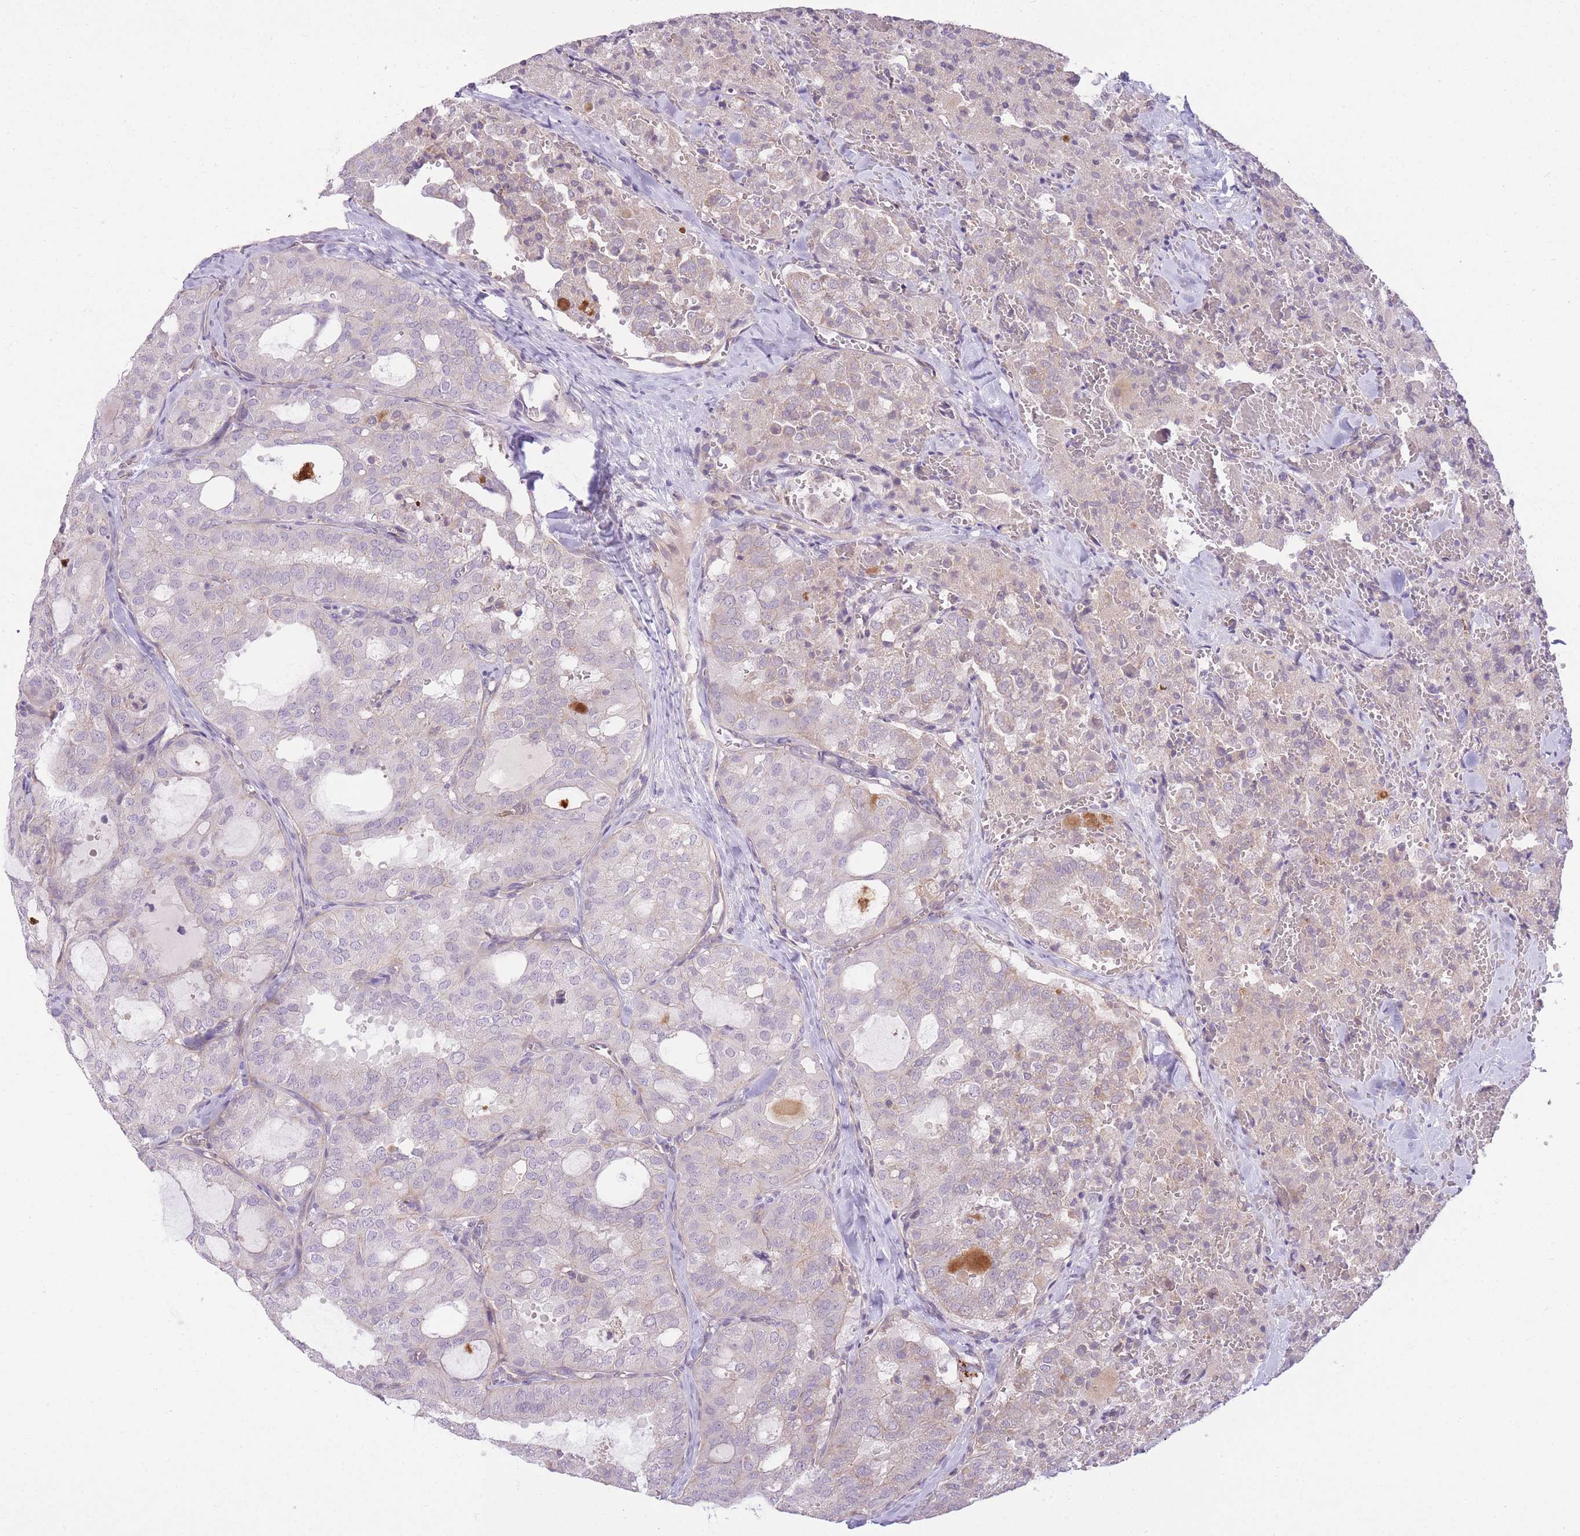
{"staining": {"intensity": "negative", "quantity": "none", "location": "none"}, "tissue": "thyroid cancer", "cell_type": "Tumor cells", "image_type": "cancer", "snomed": [{"axis": "morphology", "description": "Follicular adenoma carcinoma, NOS"}, {"axis": "topography", "description": "Thyroid gland"}], "caption": "IHC of thyroid follicular adenoma carcinoma shows no expression in tumor cells.", "gene": "REV1", "patient": {"sex": "male", "age": 75}}